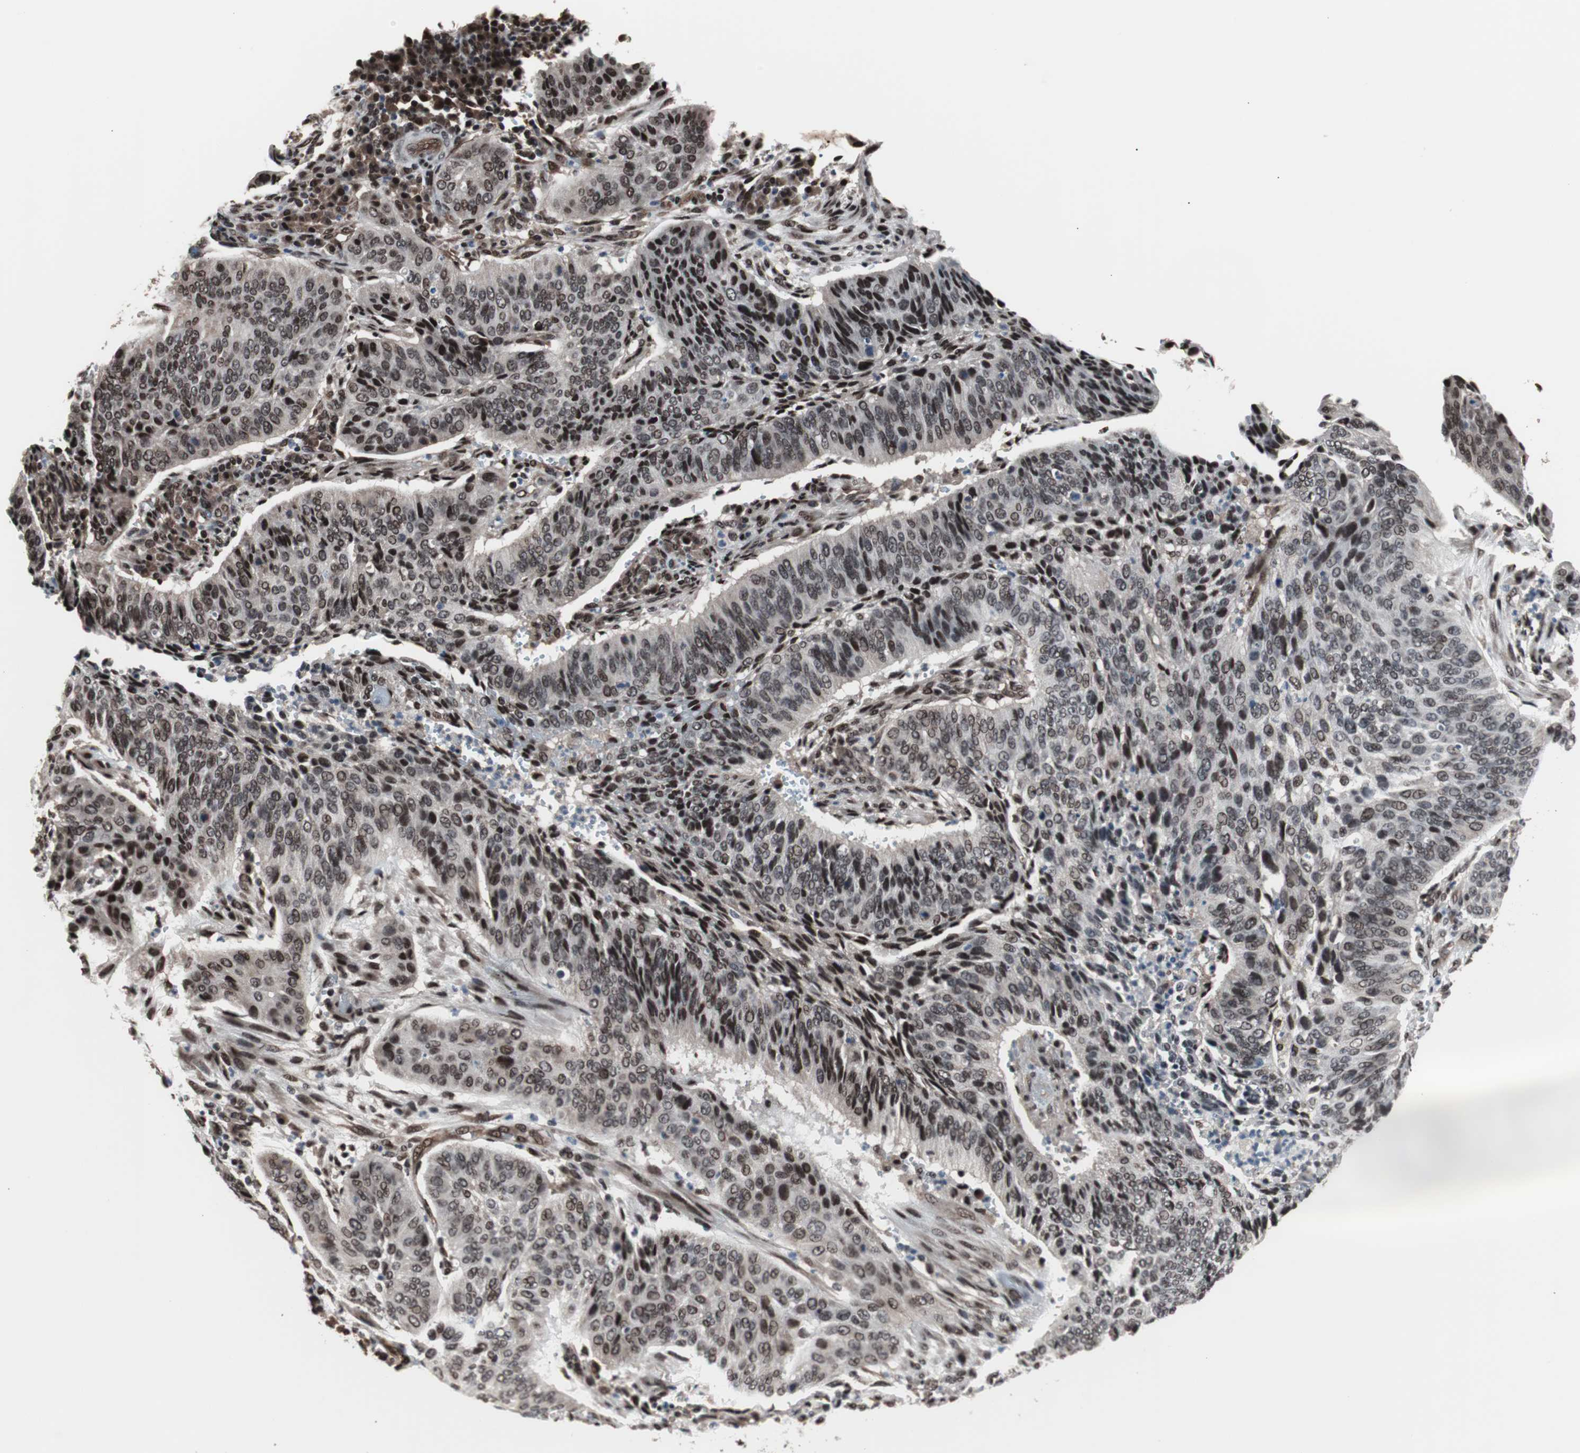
{"staining": {"intensity": "moderate", "quantity": "25%-75%", "location": "nuclear"}, "tissue": "cervical cancer", "cell_type": "Tumor cells", "image_type": "cancer", "snomed": [{"axis": "morphology", "description": "Squamous cell carcinoma, NOS"}, {"axis": "topography", "description": "Cervix"}], "caption": "Immunohistochemistry (DAB) staining of human squamous cell carcinoma (cervical) demonstrates moderate nuclear protein expression in approximately 25%-75% of tumor cells.", "gene": "POGZ", "patient": {"sex": "female", "age": 39}}